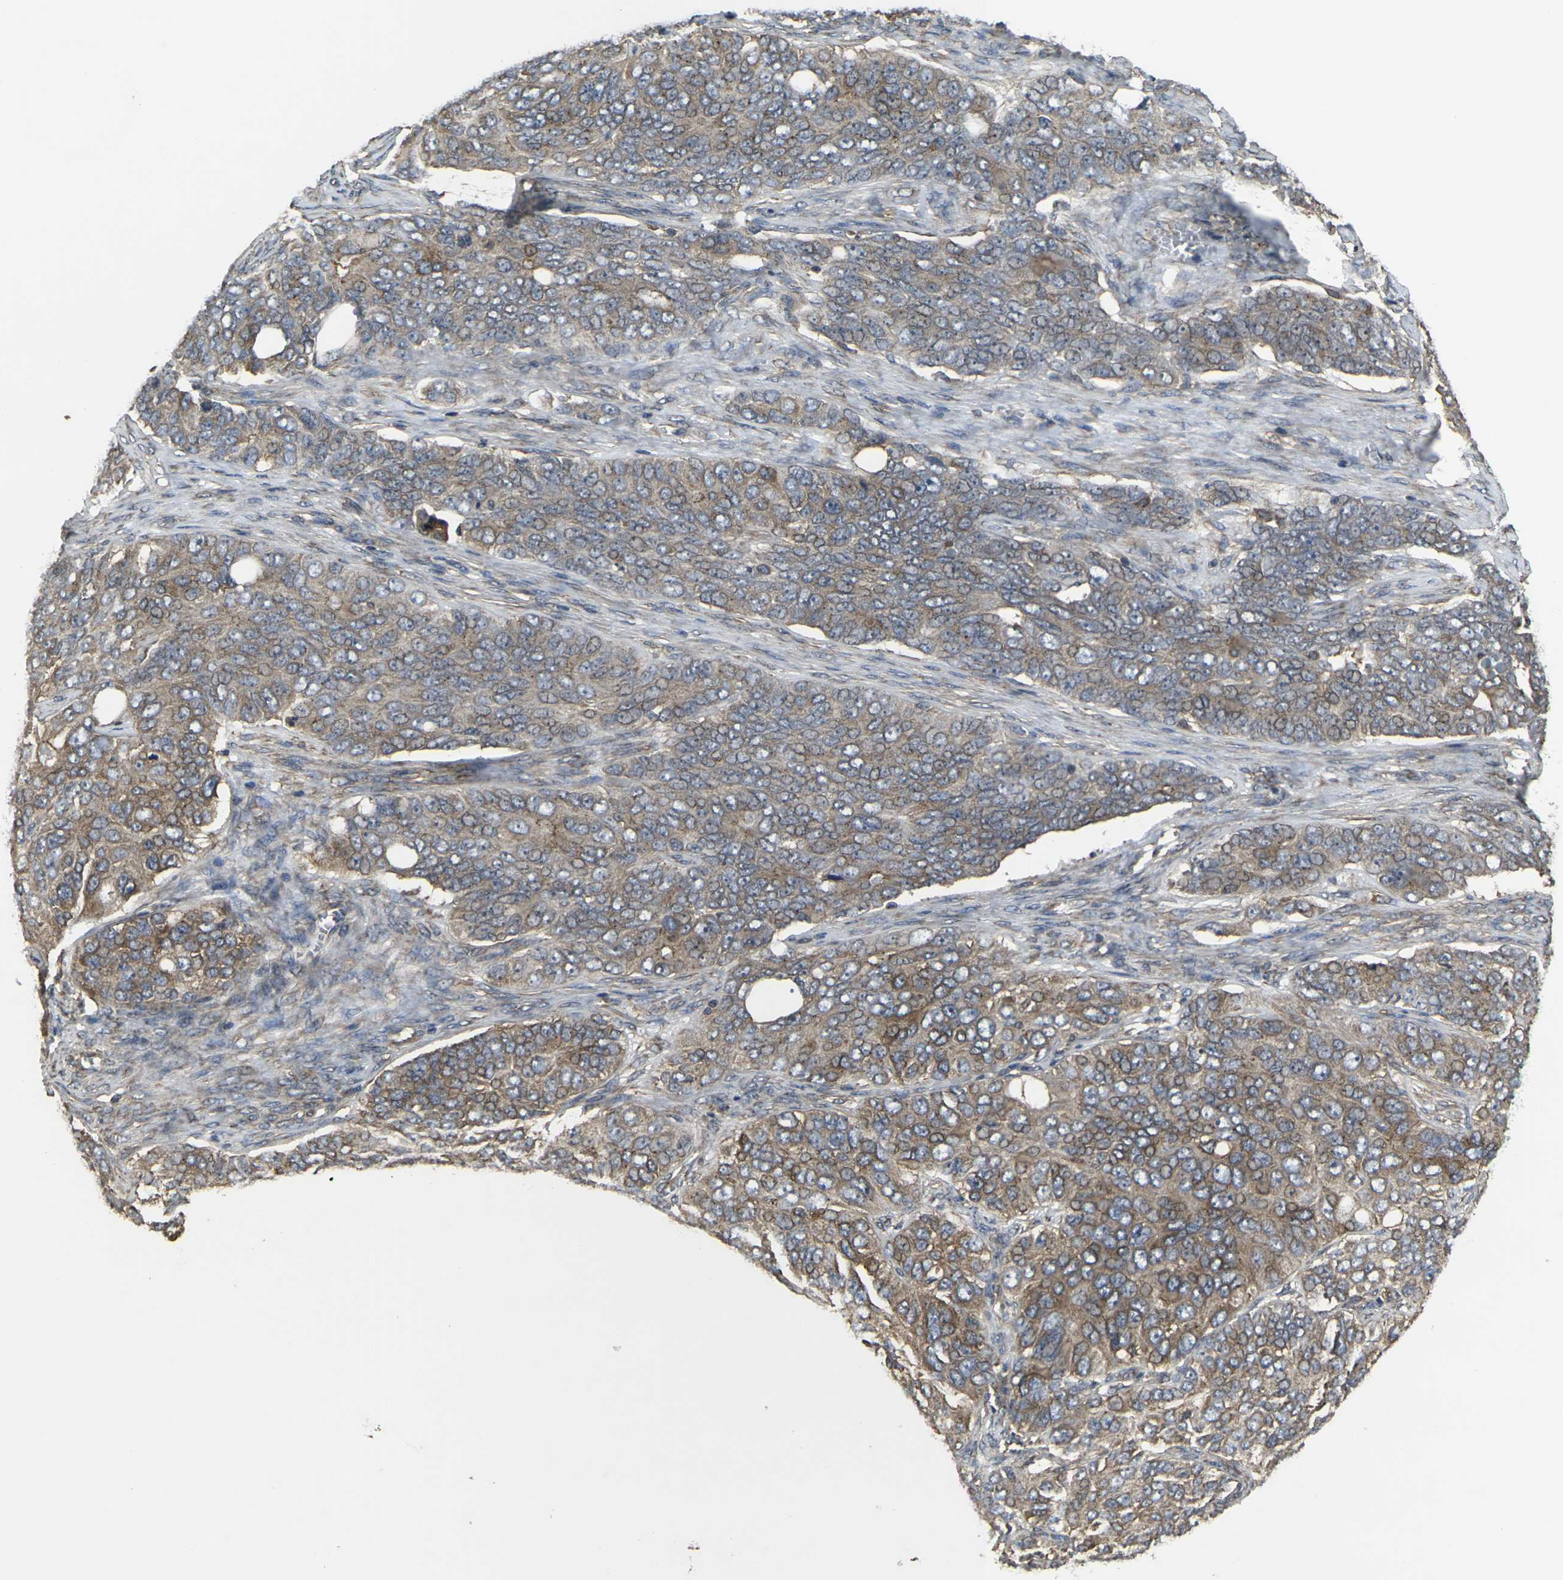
{"staining": {"intensity": "weak", "quantity": ">75%", "location": "cytoplasmic/membranous"}, "tissue": "ovarian cancer", "cell_type": "Tumor cells", "image_type": "cancer", "snomed": [{"axis": "morphology", "description": "Carcinoma, endometroid"}, {"axis": "topography", "description": "Ovary"}], "caption": "Ovarian endometroid carcinoma stained with IHC displays weak cytoplasmic/membranous staining in about >75% of tumor cells. (Stains: DAB in brown, nuclei in blue, Microscopy: brightfield microscopy at high magnification).", "gene": "PRKACB", "patient": {"sex": "female", "age": 51}}